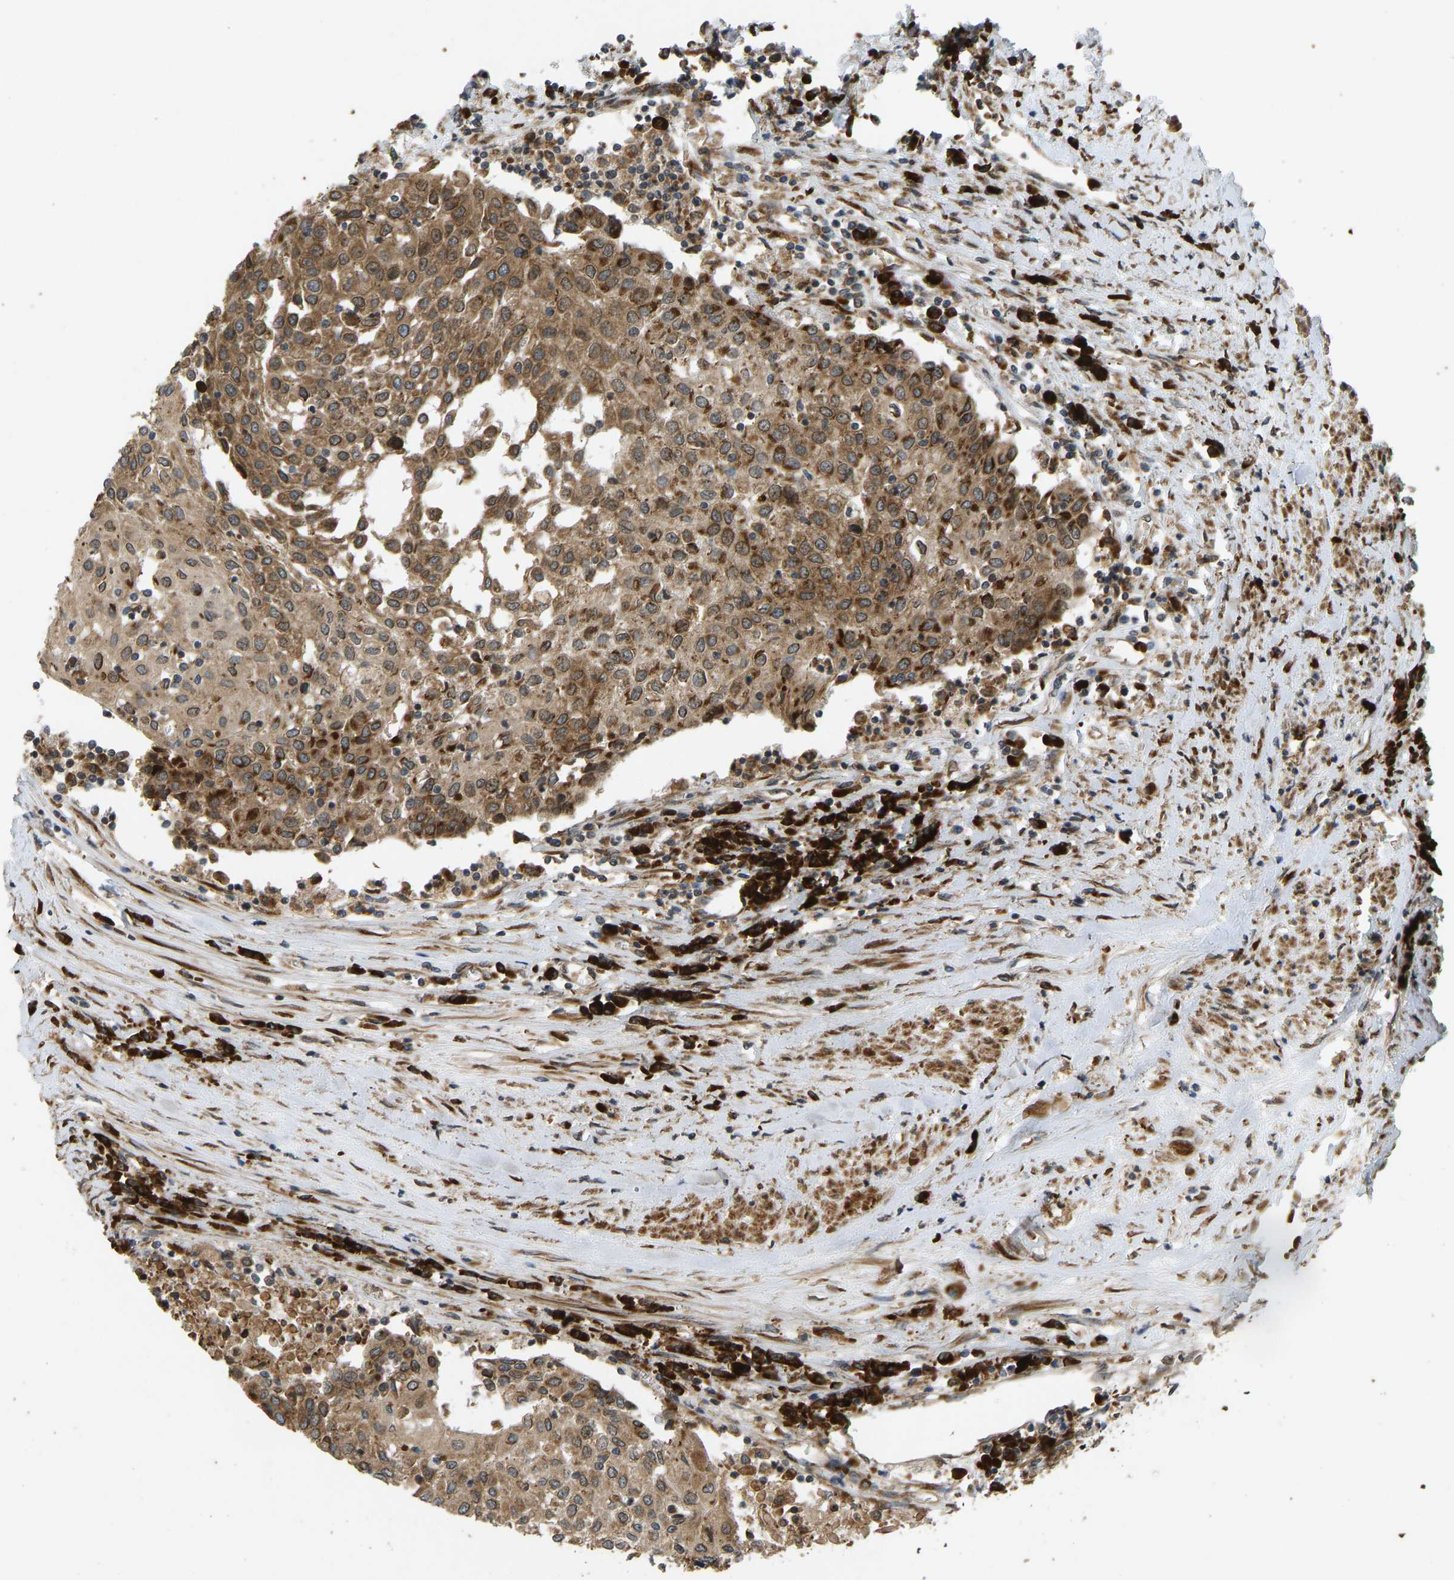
{"staining": {"intensity": "moderate", "quantity": ">75%", "location": "cytoplasmic/membranous"}, "tissue": "urothelial cancer", "cell_type": "Tumor cells", "image_type": "cancer", "snomed": [{"axis": "morphology", "description": "Urothelial carcinoma, High grade"}, {"axis": "topography", "description": "Urinary bladder"}], "caption": "DAB (3,3'-diaminobenzidine) immunohistochemical staining of urothelial cancer demonstrates moderate cytoplasmic/membranous protein expression in about >75% of tumor cells. The staining was performed using DAB, with brown indicating positive protein expression. Nuclei are stained blue with hematoxylin.", "gene": "RPN2", "patient": {"sex": "female", "age": 85}}